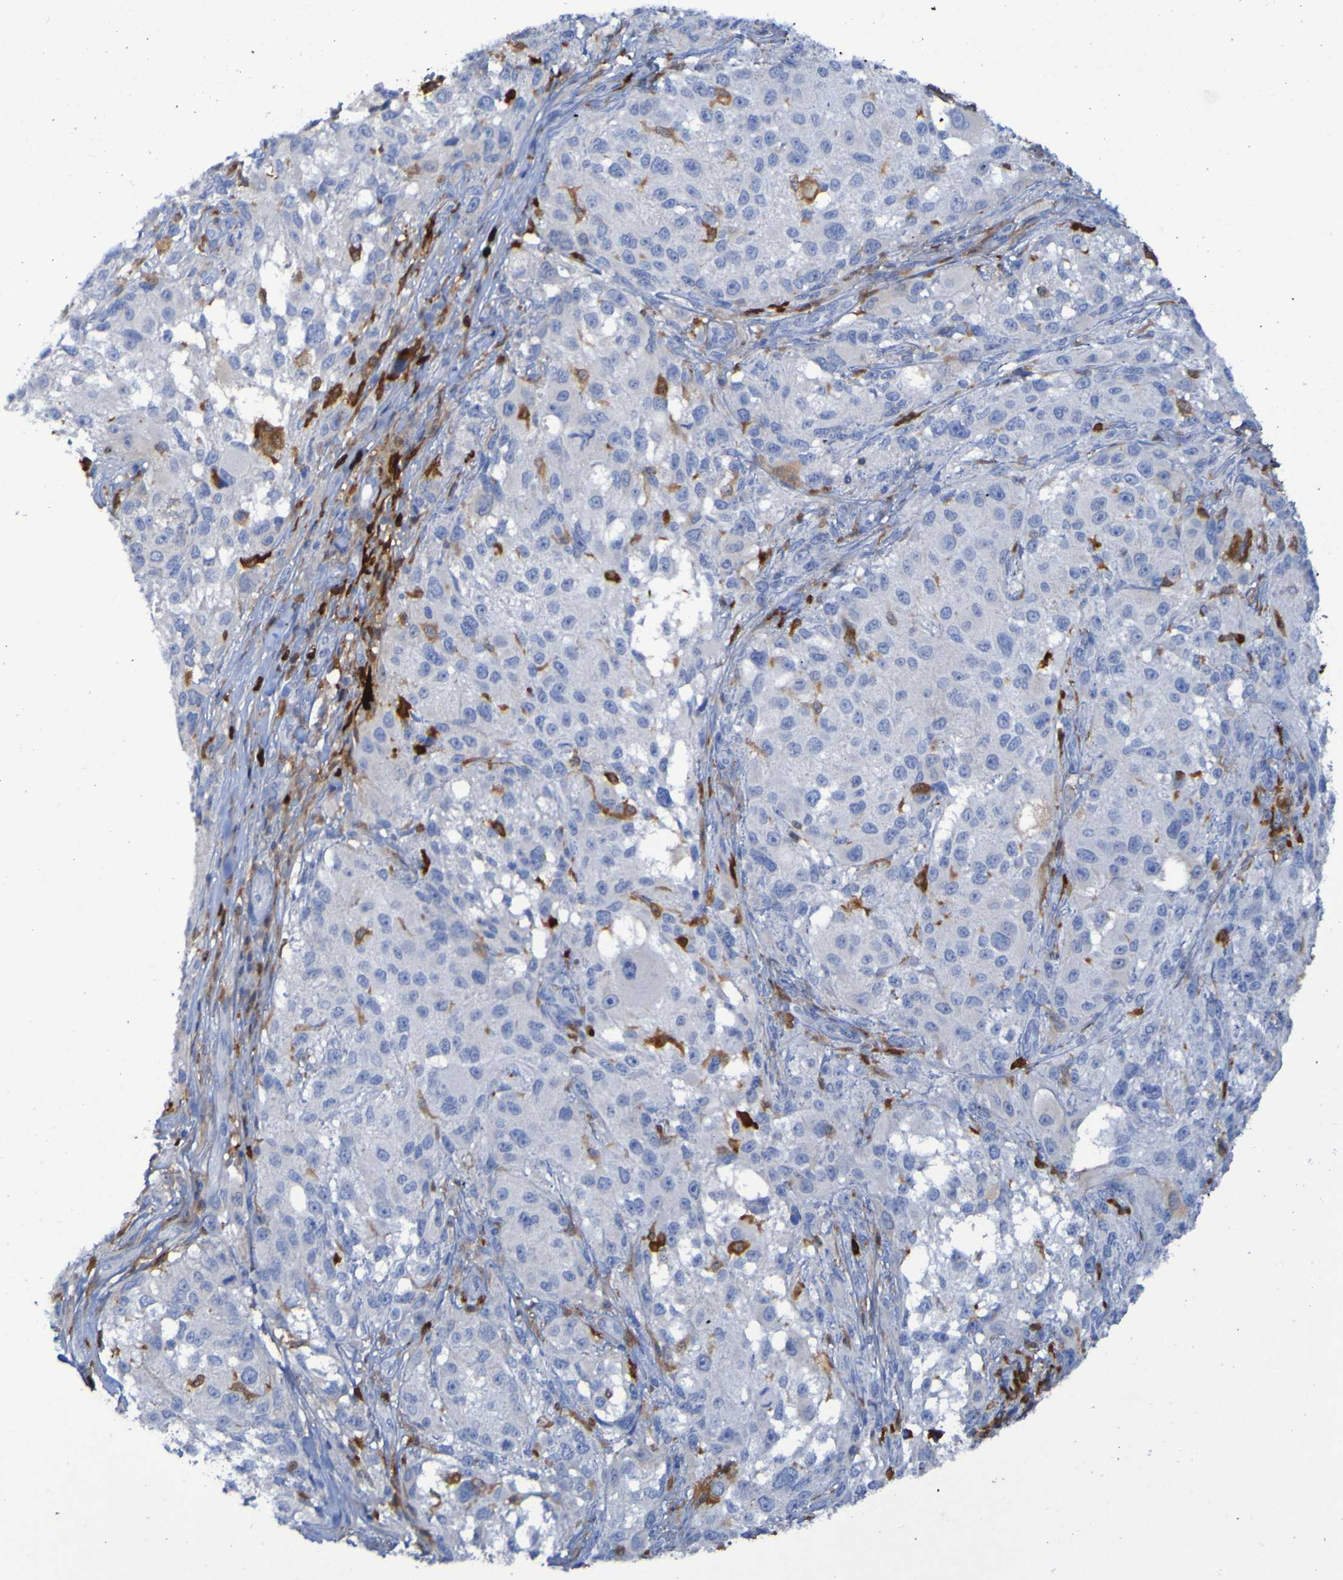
{"staining": {"intensity": "moderate", "quantity": "<25%", "location": "cytoplasmic/membranous"}, "tissue": "melanoma", "cell_type": "Tumor cells", "image_type": "cancer", "snomed": [{"axis": "morphology", "description": "Necrosis, NOS"}, {"axis": "morphology", "description": "Malignant melanoma, NOS"}, {"axis": "topography", "description": "Skin"}], "caption": "Immunohistochemistry (IHC) of melanoma demonstrates low levels of moderate cytoplasmic/membranous staining in about <25% of tumor cells.", "gene": "MPPE1", "patient": {"sex": "female", "age": 87}}